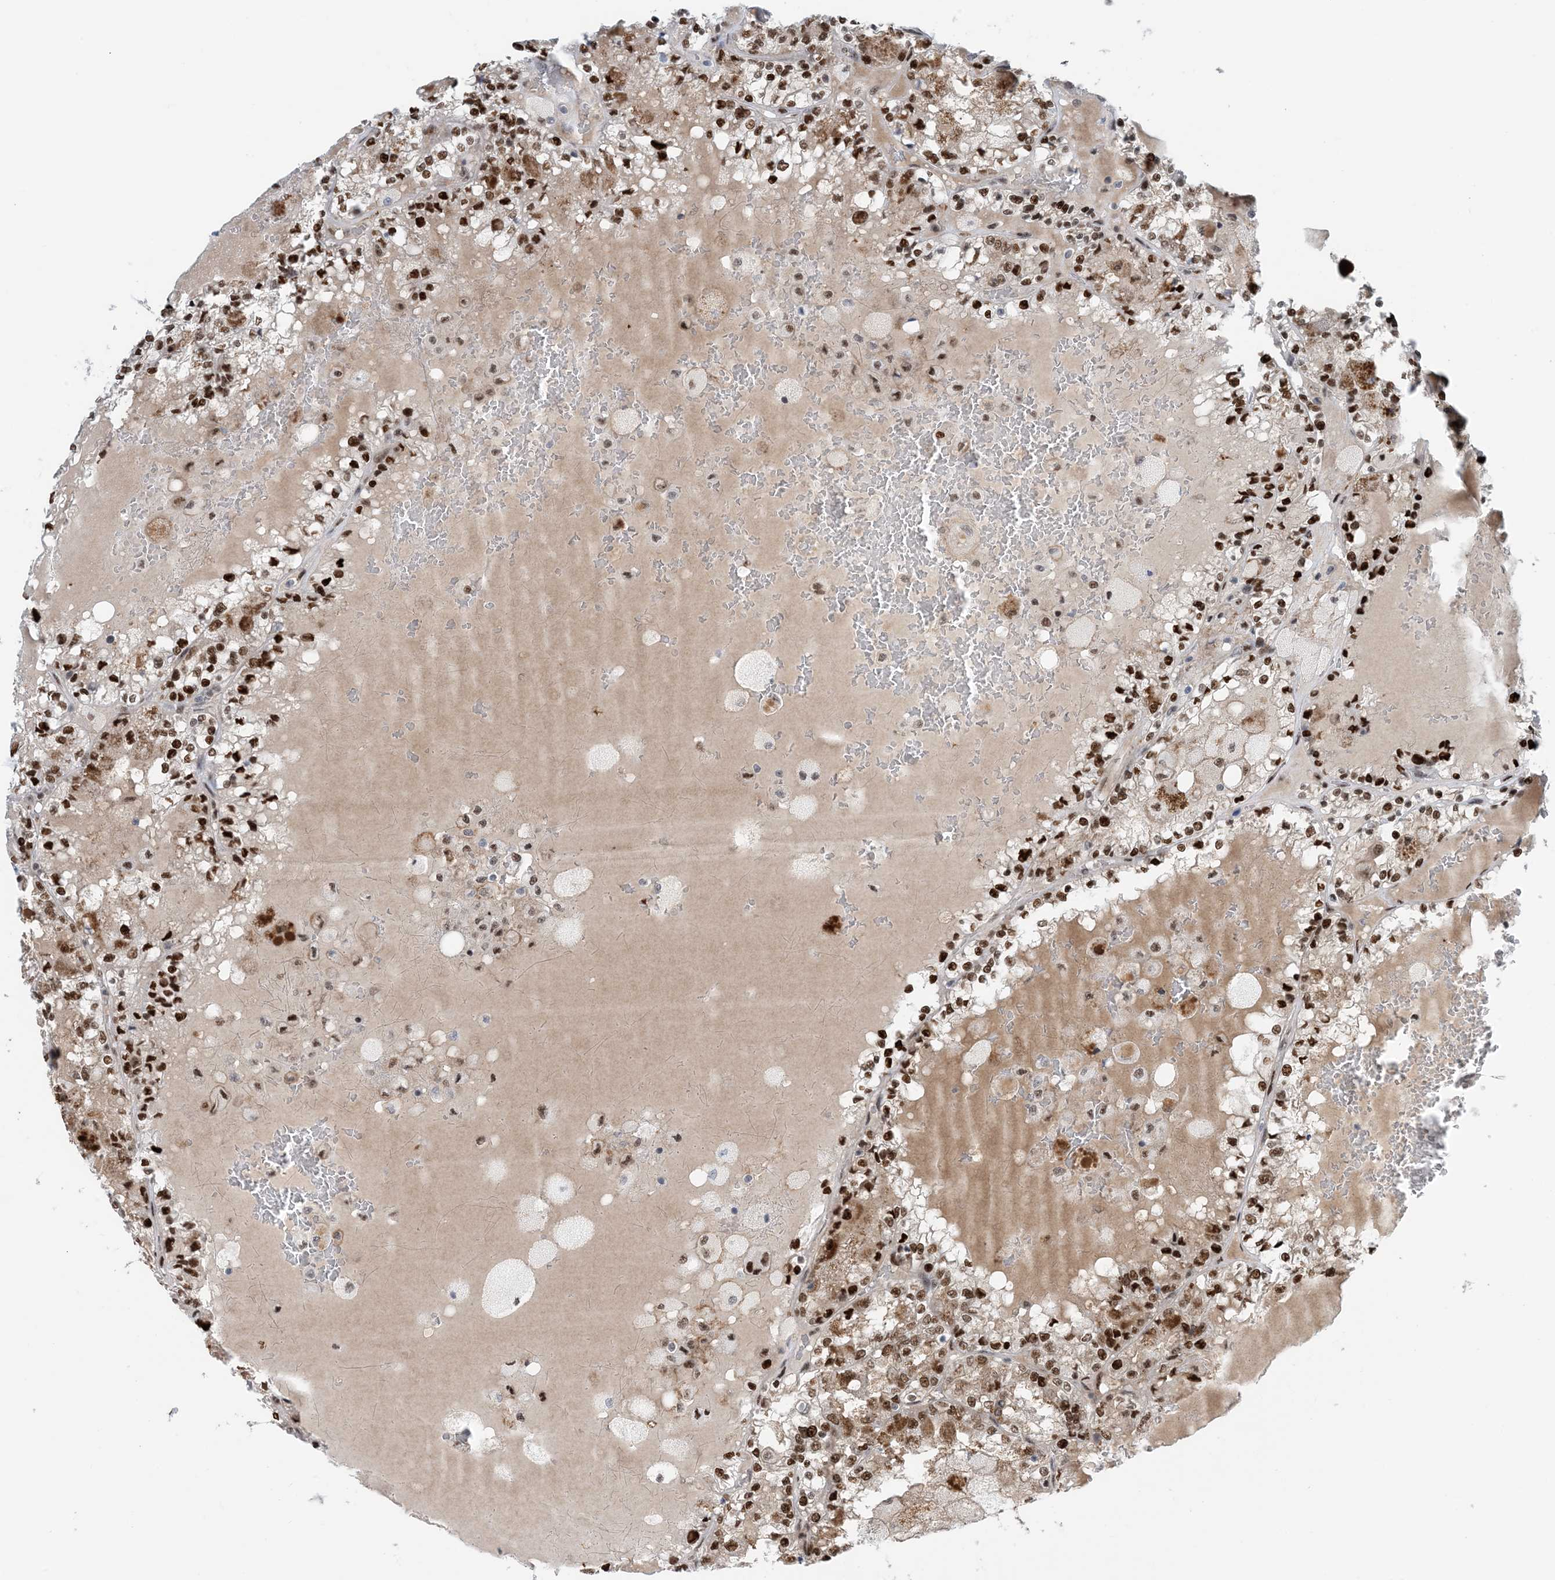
{"staining": {"intensity": "strong", "quantity": ">75%", "location": "nuclear"}, "tissue": "renal cancer", "cell_type": "Tumor cells", "image_type": "cancer", "snomed": [{"axis": "morphology", "description": "Adenocarcinoma, NOS"}, {"axis": "topography", "description": "Kidney"}], "caption": "A high amount of strong nuclear positivity is appreciated in approximately >75% of tumor cells in renal adenocarcinoma tissue. (brown staining indicates protein expression, while blue staining denotes nuclei).", "gene": "HEMK1", "patient": {"sex": "female", "age": 56}}